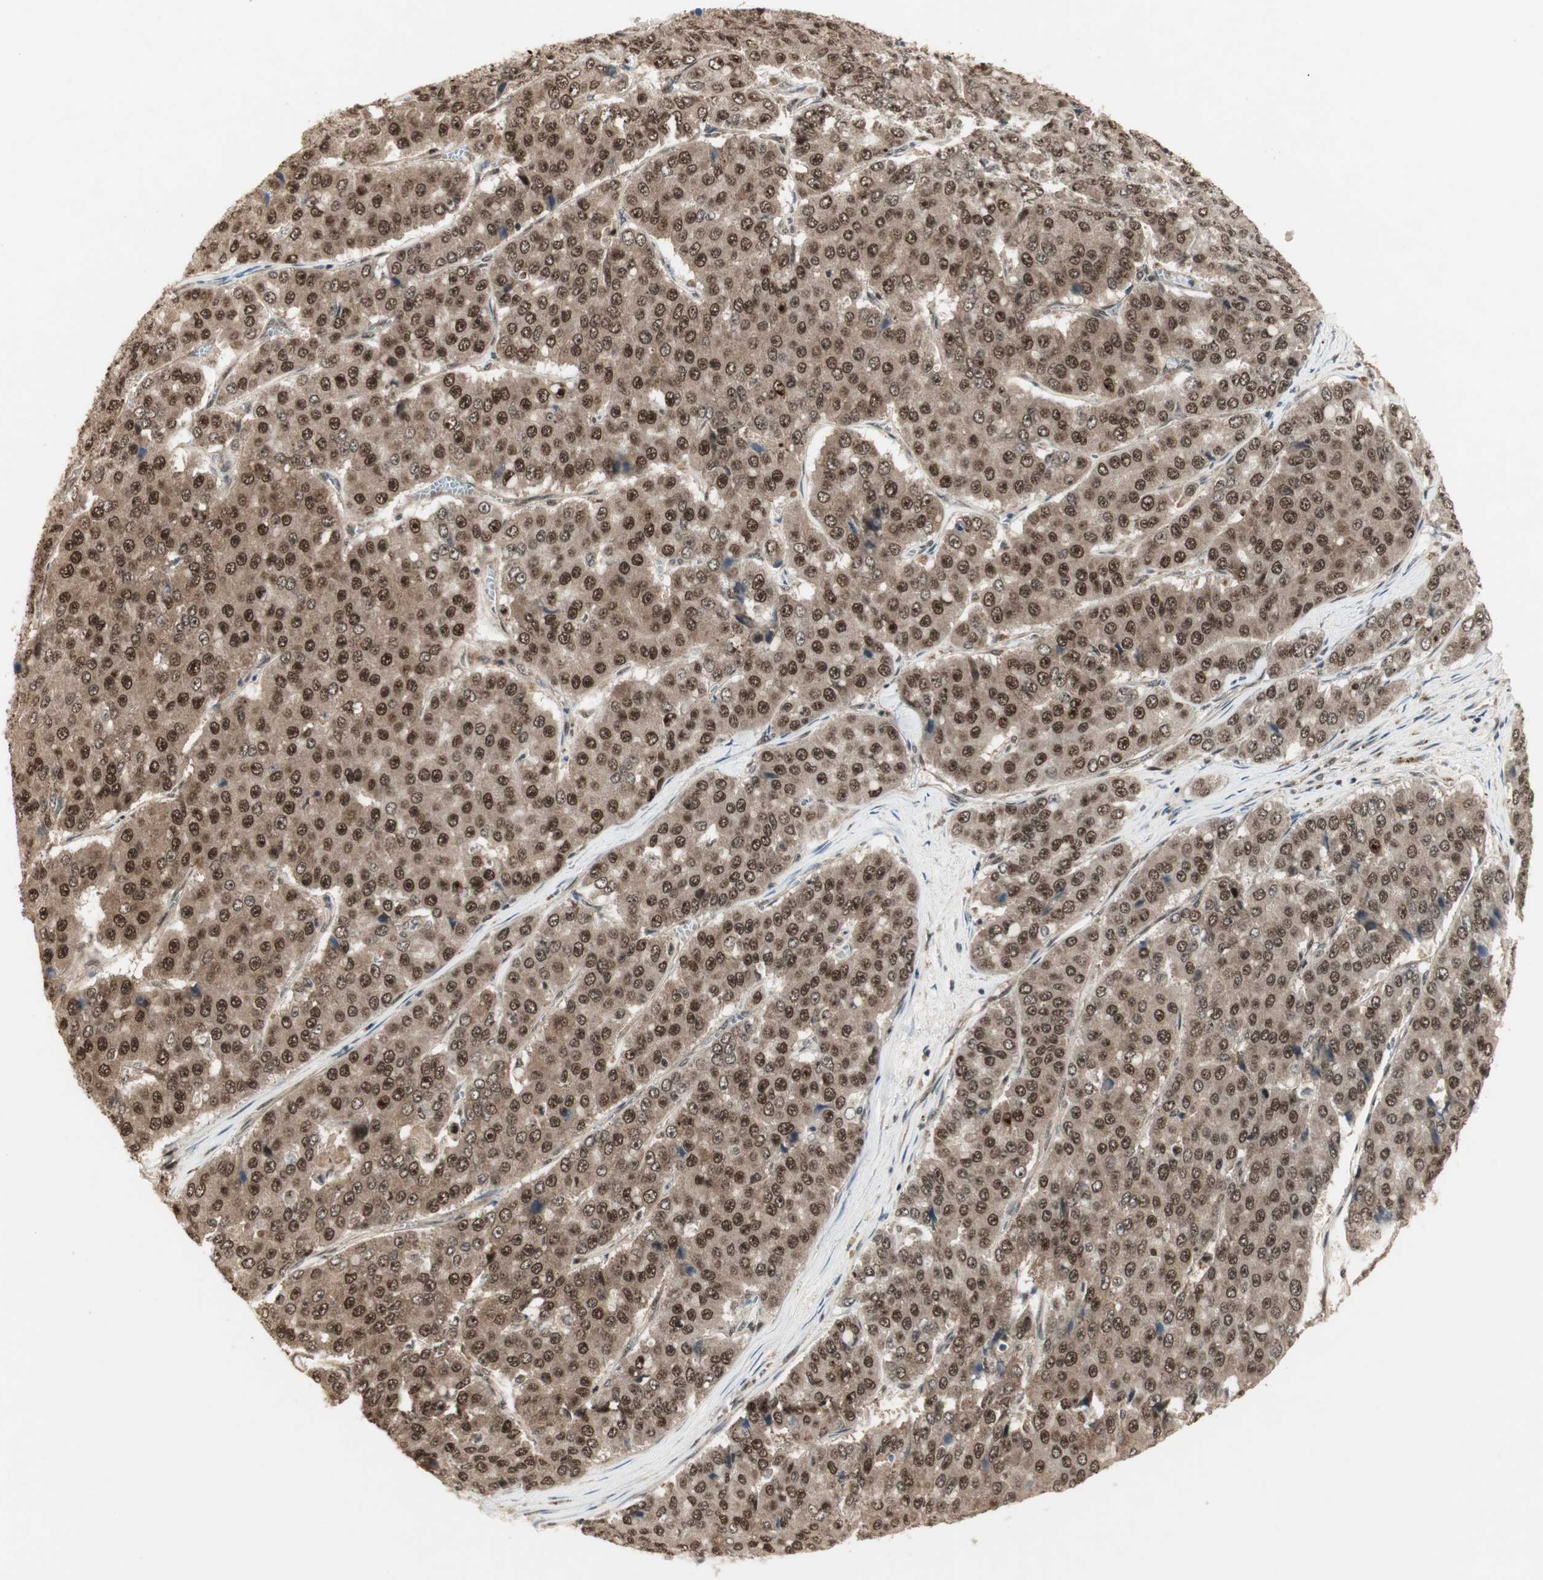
{"staining": {"intensity": "strong", "quantity": ">75%", "location": "cytoplasmic/membranous,nuclear"}, "tissue": "pancreatic cancer", "cell_type": "Tumor cells", "image_type": "cancer", "snomed": [{"axis": "morphology", "description": "Adenocarcinoma, NOS"}, {"axis": "topography", "description": "Pancreas"}], "caption": "IHC histopathology image of adenocarcinoma (pancreatic) stained for a protein (brown), which displays high levels of strong cytoplasmic/membranous and nuclear expression in about >75% of tumor cells.", "gene": "CSNK2B", "patient": {"sex": "male", "age": 50}}